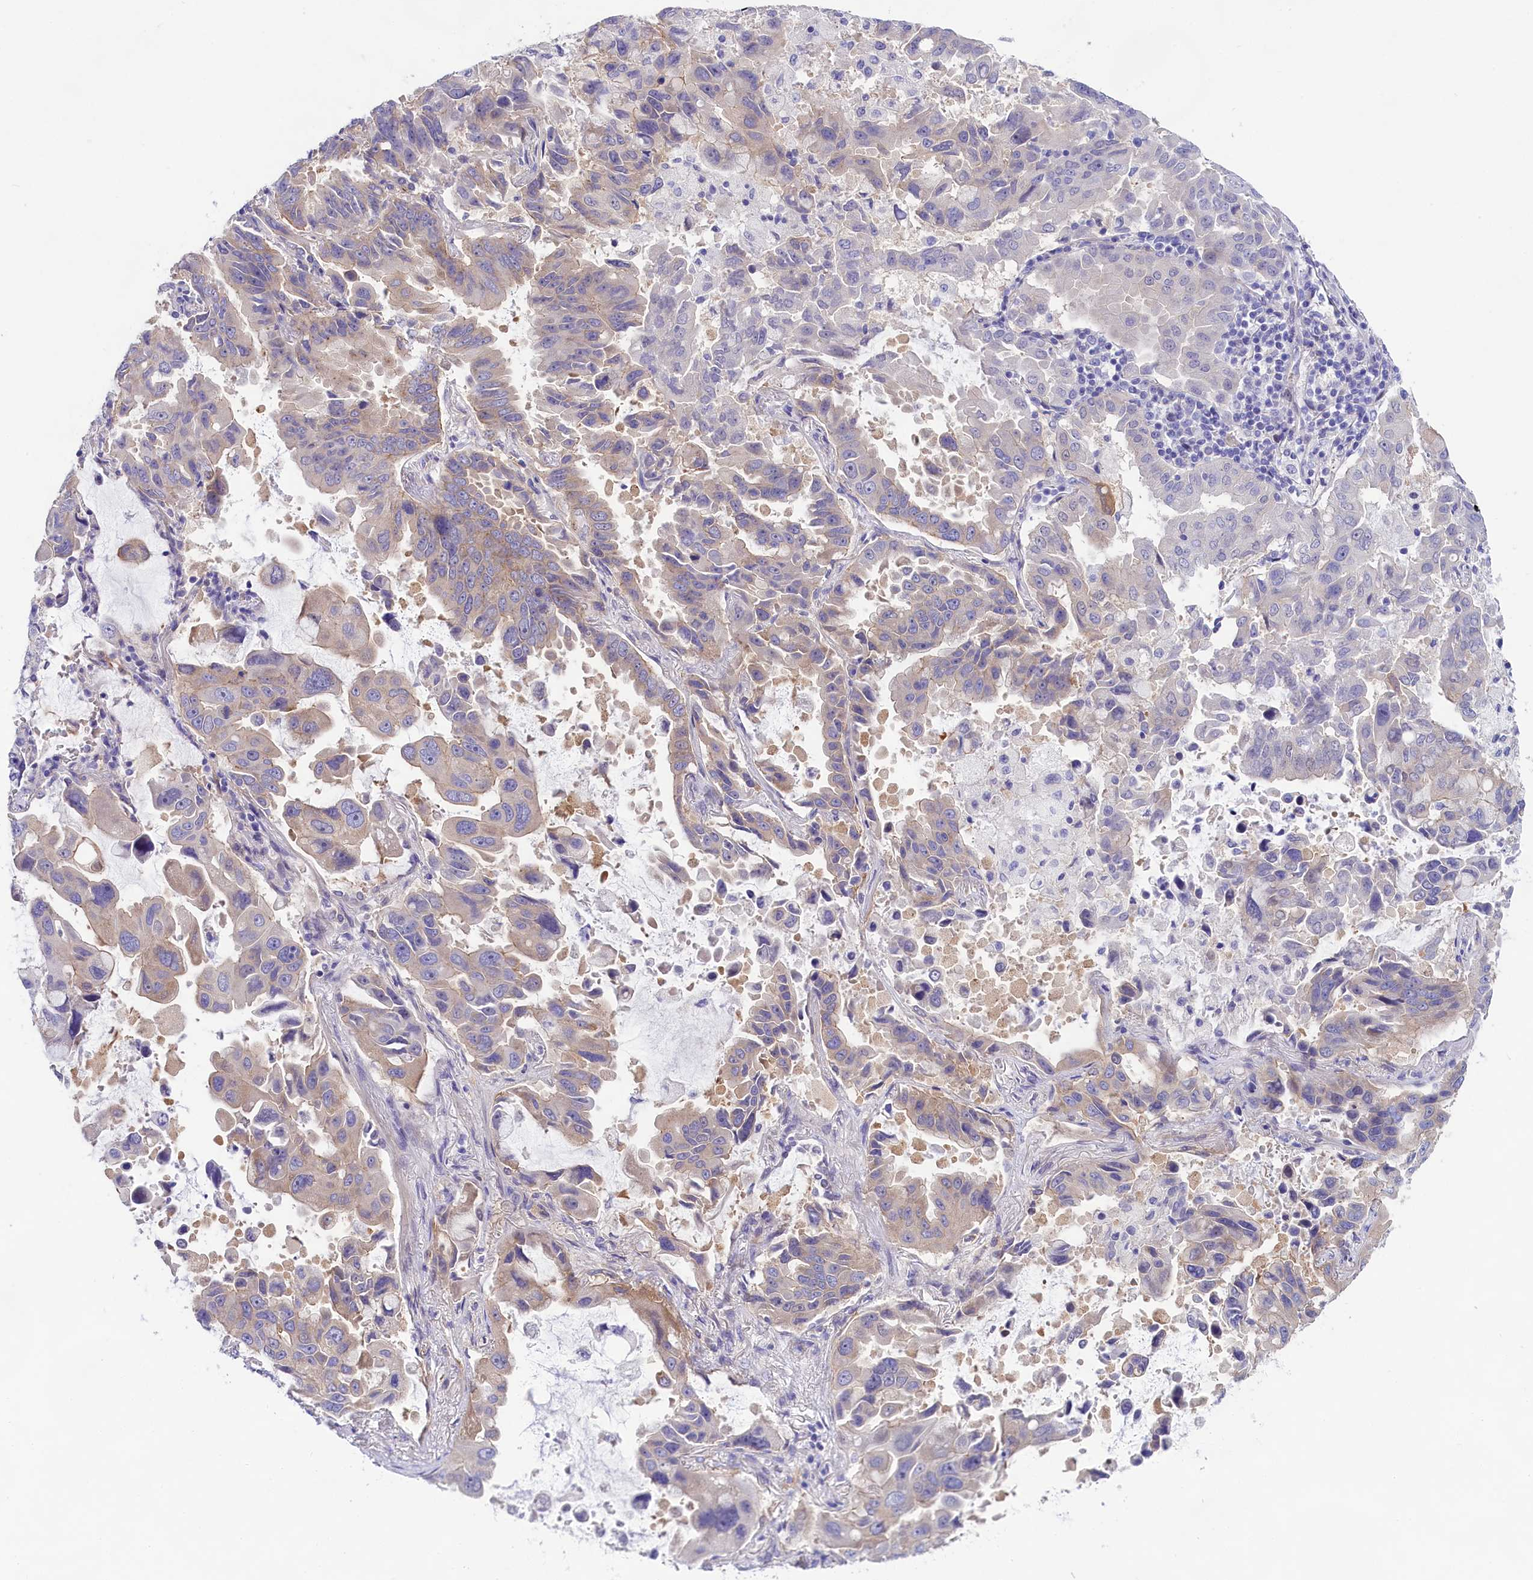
{"staining": {"intensity": "weak", "quantity": "<25%", "location": "cytoplasmic/membranous"}, "tissue": "lung cancer", "cell_type": "Tumor cells", "image_type": "cancer", "snomed": [{"axis": "morphology", "description": "Adenocarcinoma, NOS"}, {"axis": "topography", "description": "Lung"}], "caption": "Photomicrograph shows no significant protein staining in tumor cells of lung cancer (adenocarcinoma).", "gene": "PPP1R13L", "patient": {"sex": "male", "age": 64}}